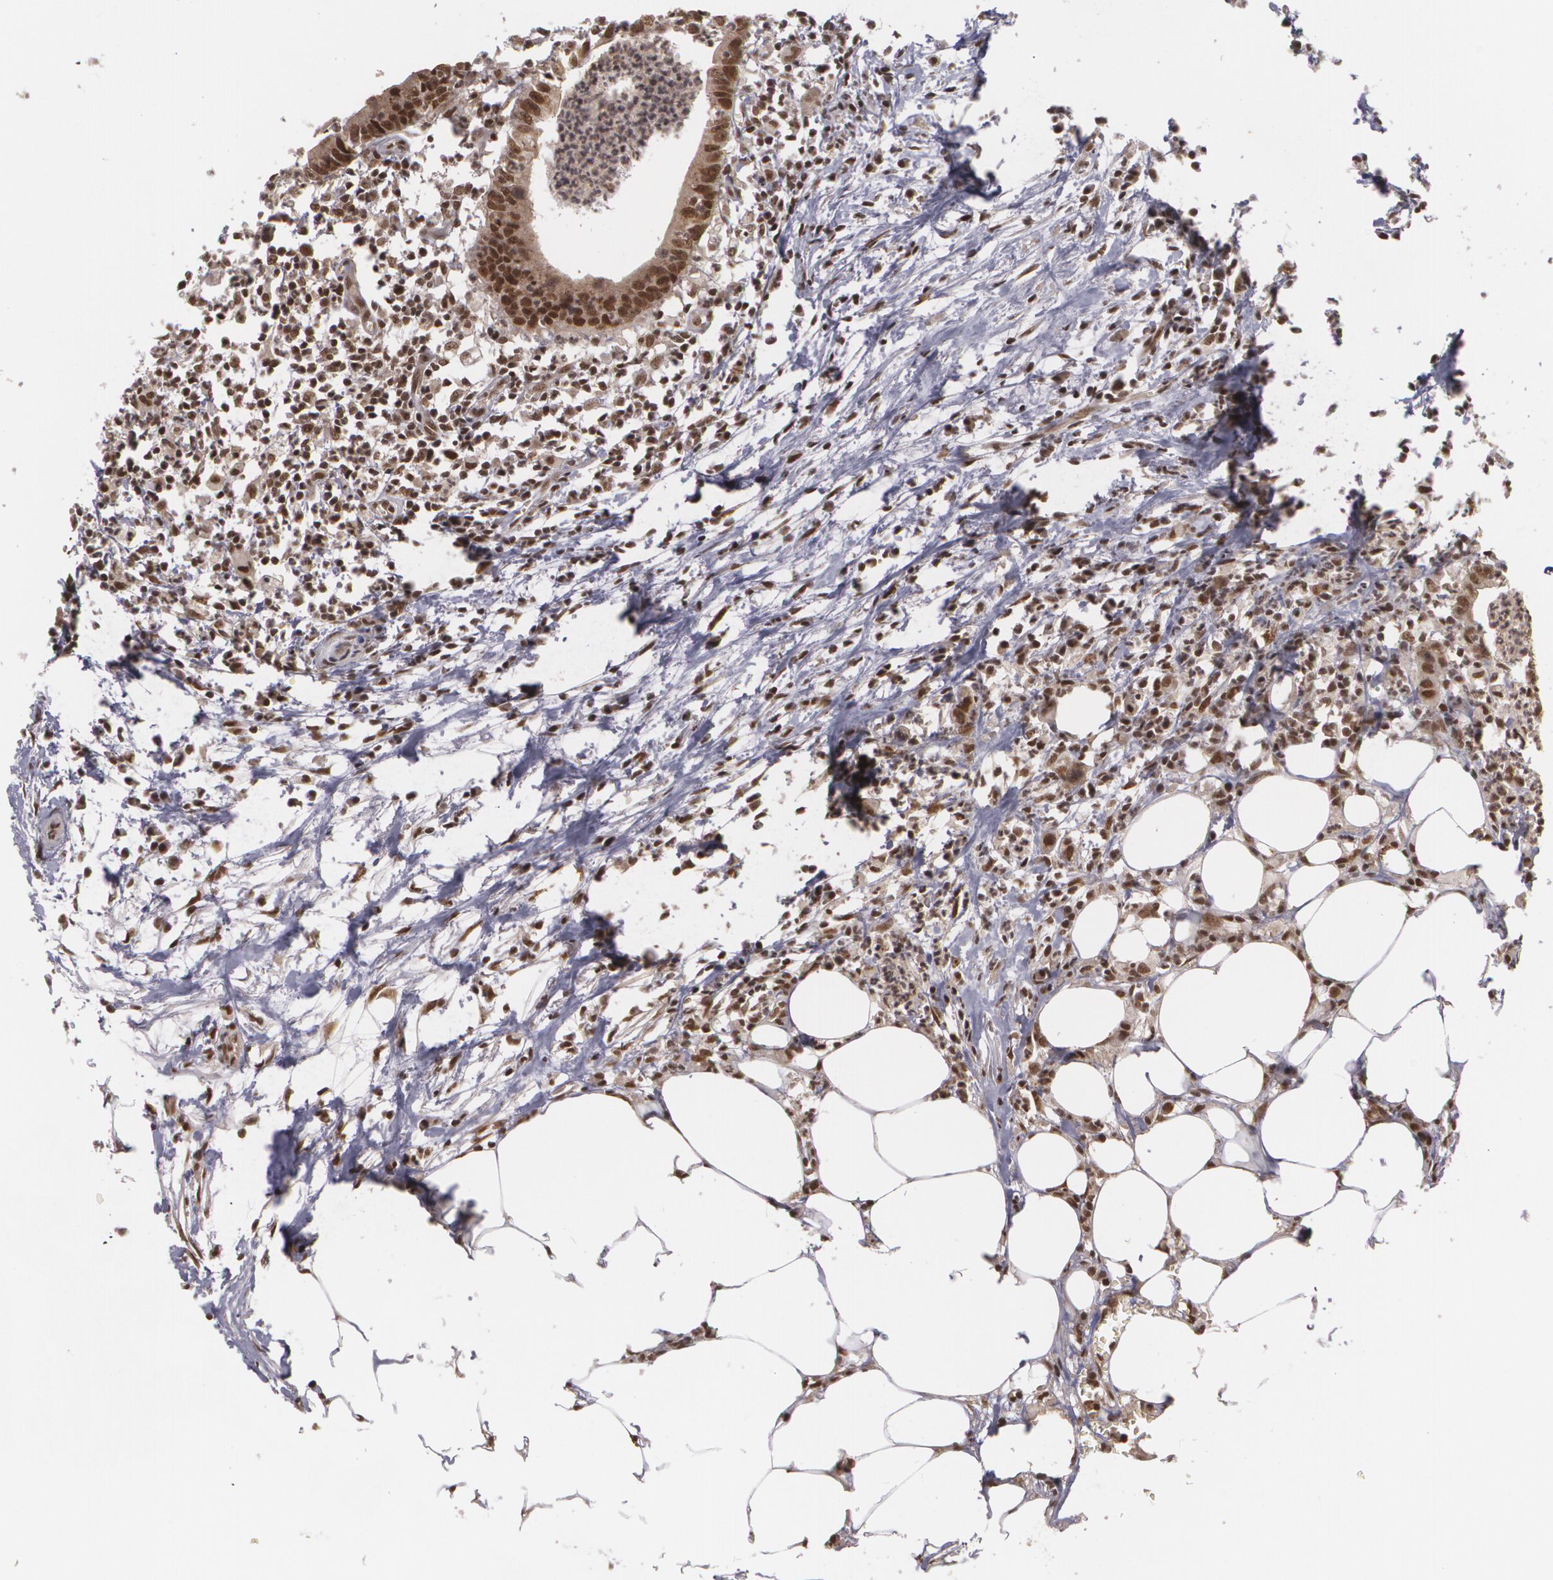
{"staining": {"intensity": "strong", "quantity": ">75%", "location": "nuclear"}, "tissue": "colorectal cancer", "cell_type": "Tumor cells", "image_type": "cancer", "snomed": [{"axis": "morphology", "description": "Adenocarcinoma, NOS"}, {"axis": "topography", "description": "Colon"}], "caption": "Colorectal adenocarcinoma stained with a brown dye shows strong nuclear positive staining in about >75% of tumor cells.", "gene": "RXRB", "patient": {"sex": "male", "age": 55}}